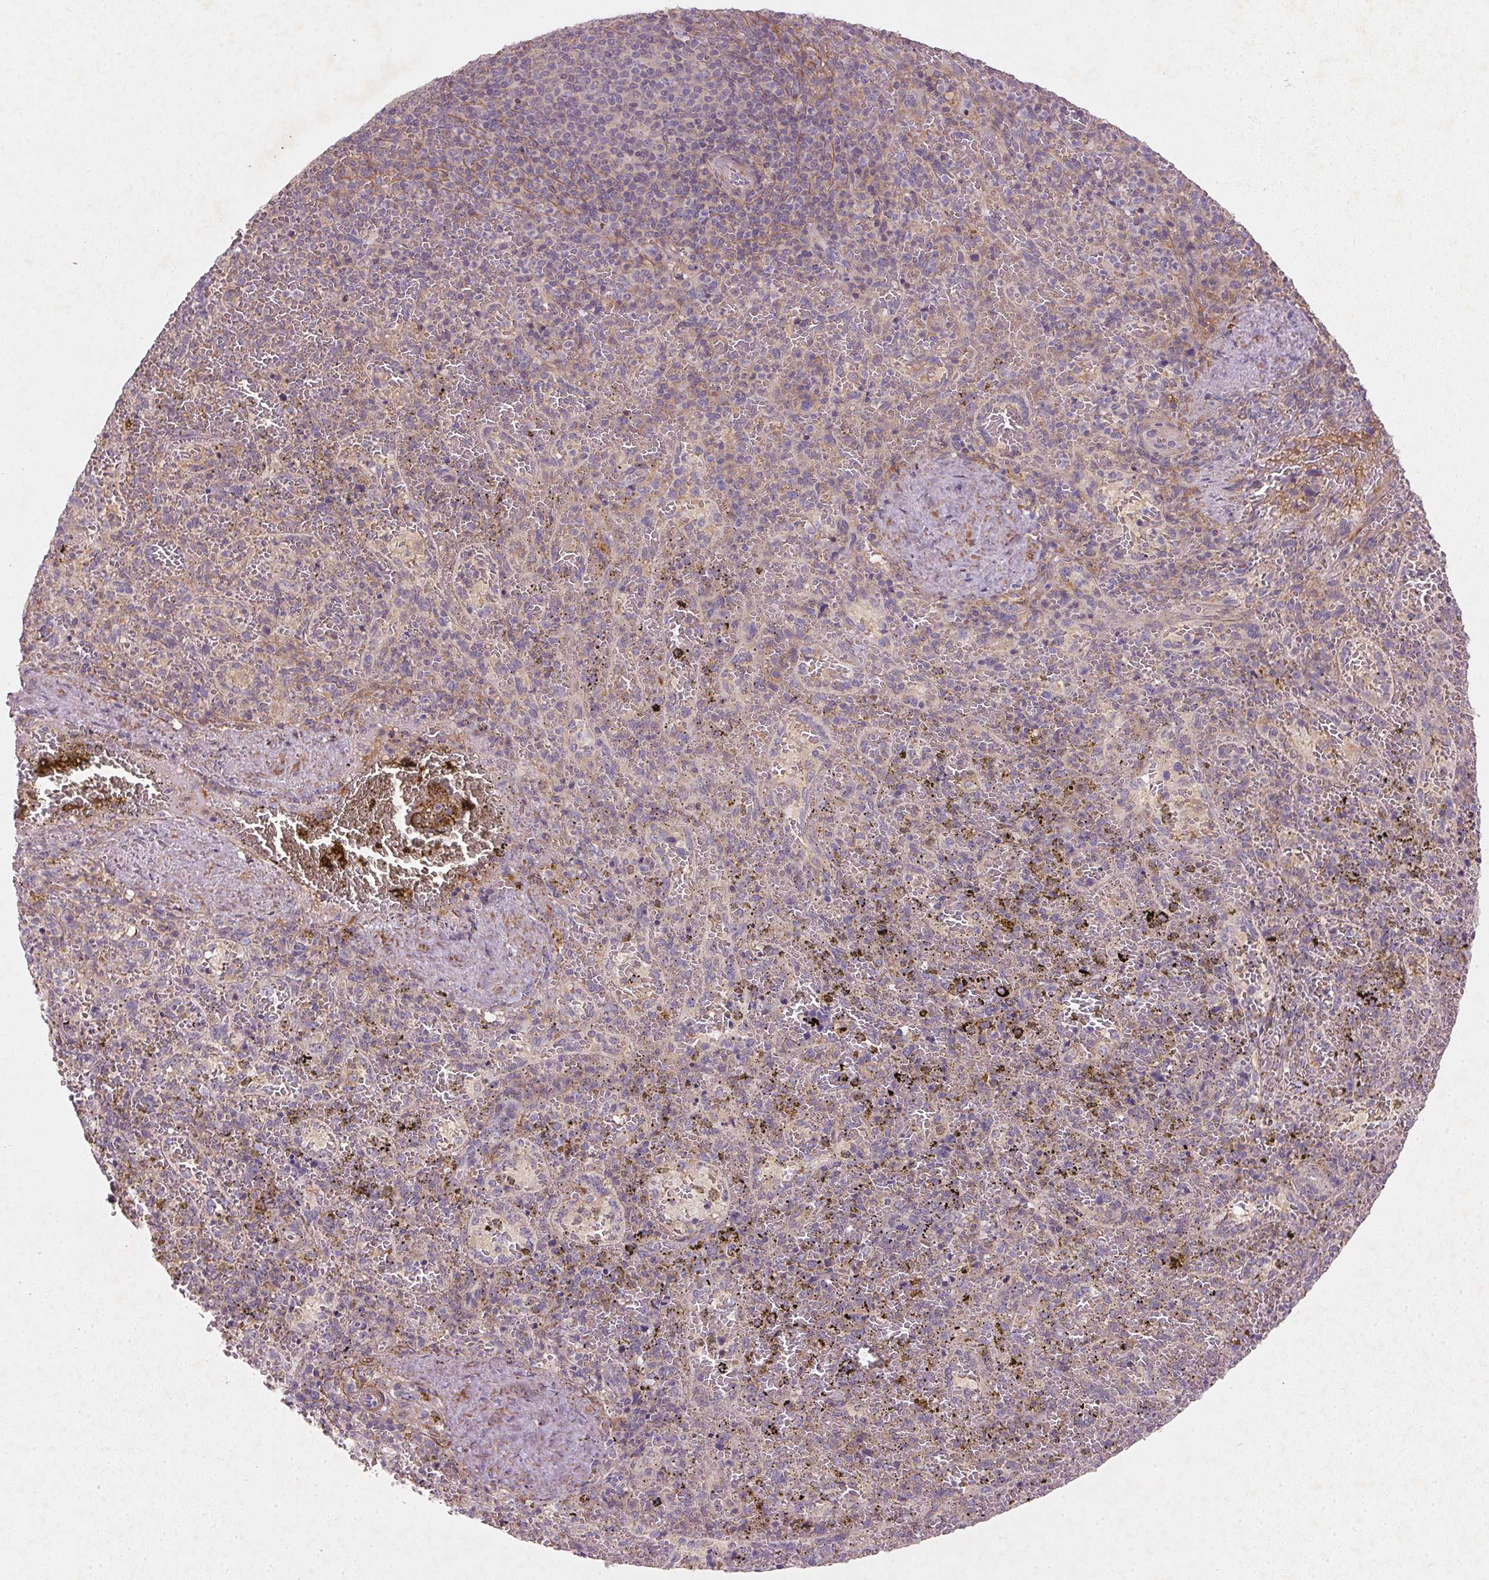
{"staining": {"intensity": "weak", "quantity": "<25%", "location": "cytoplasmic/membranous"}, "tissue": "spleen", "cell_type": "Cells in red pulp", "image_type": "normal", "snomed": [{"axis": "morphology", "description": "Normal tissue, NOS"}, {"axis": "topography", "description": "Spleen"}], "caption": "The immunohistochemistry (IHC) histopathology image has no significant staining in cells in red pulp of spleen.", "gene": "KCNK15", "patient": {"sex": "female", "age": 50}}